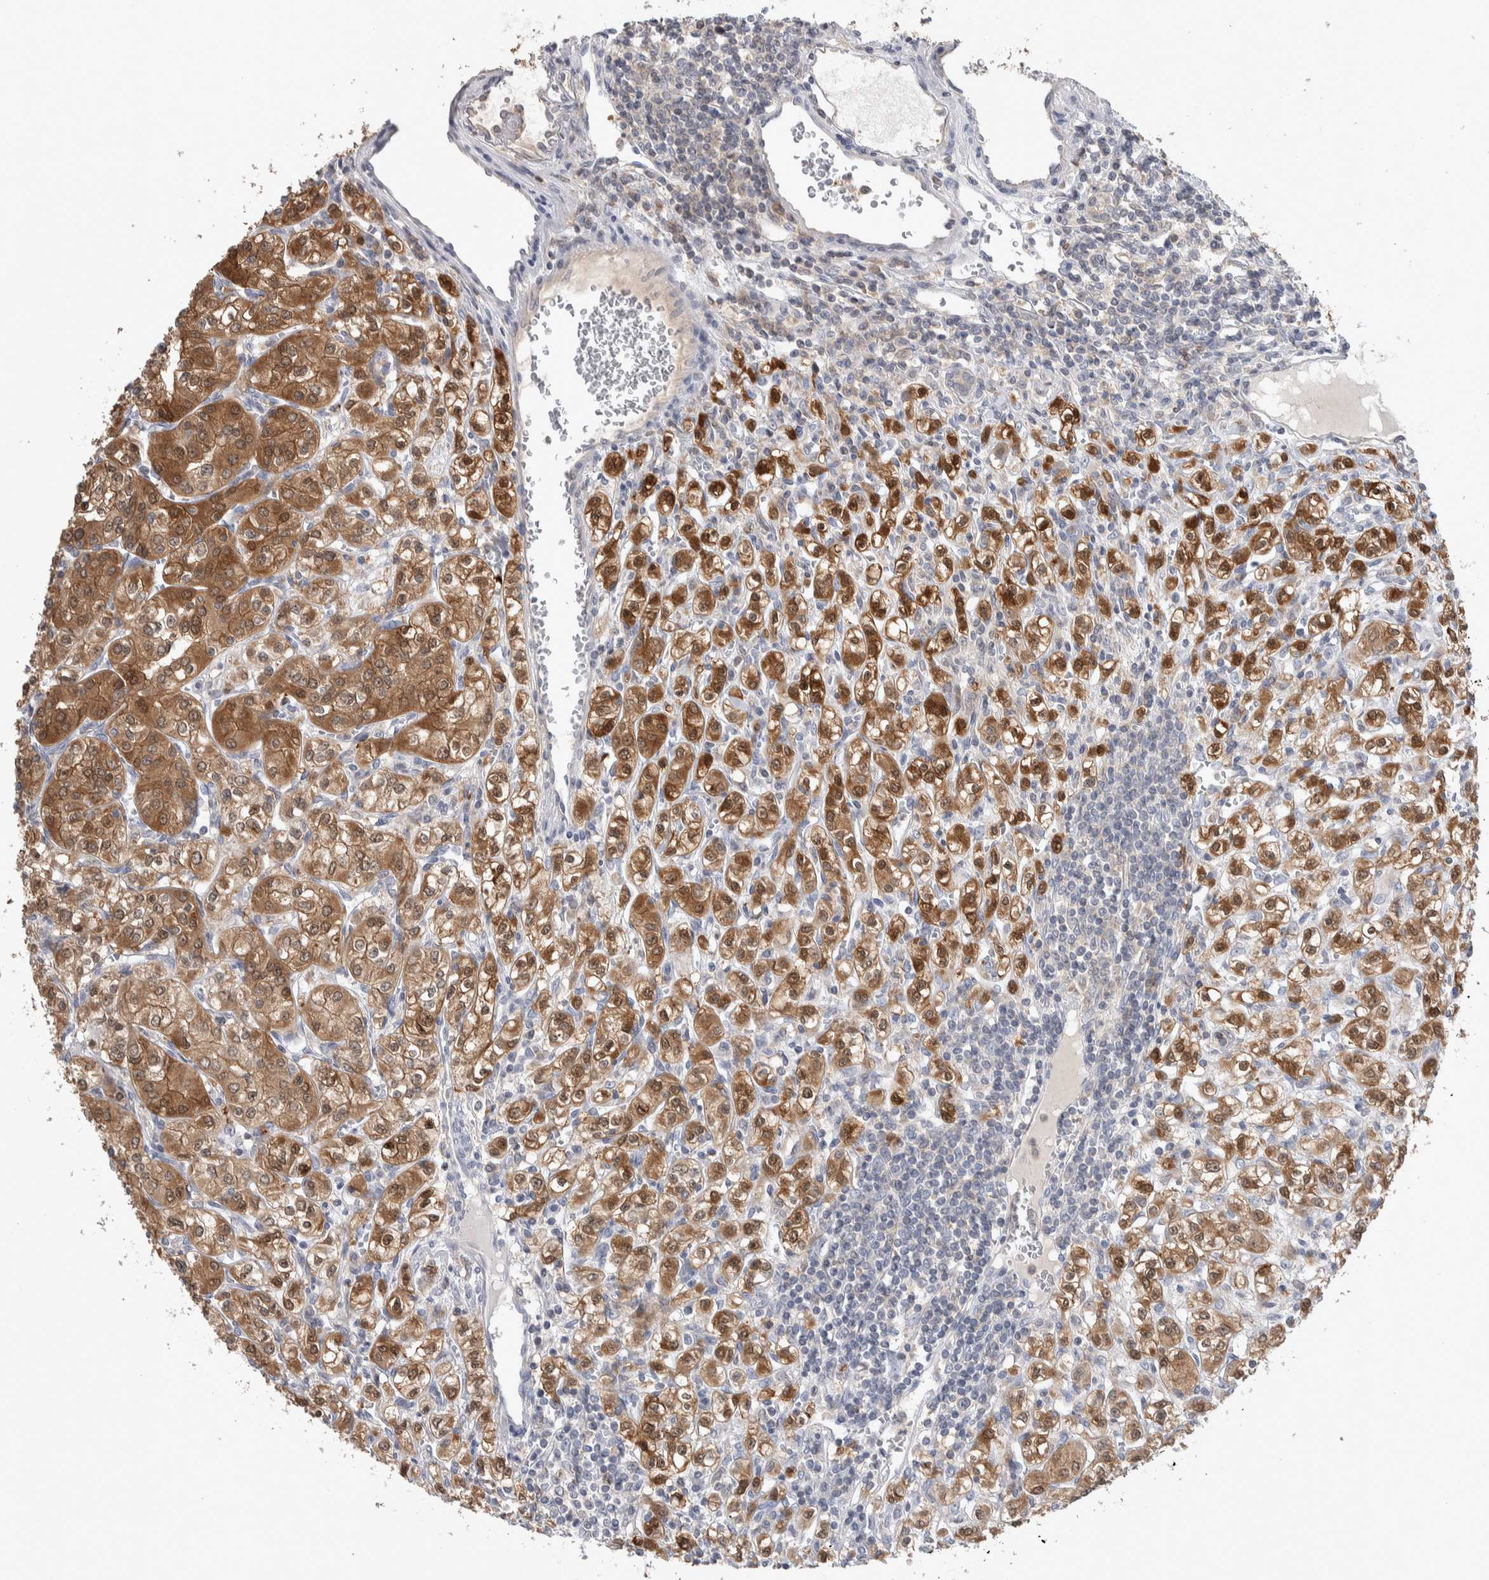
{"staining": {"intensity": "moderate", "quantity": ">75%", "location": "cytoplasmic/membranous,nuclear"}, "tissue": "renal cancer", "cell_type": "Tumor cells", "image_type": "cancer", "snomed": [{"axis": "morphology", "description": "Adenocarcinoma, NOS"}, {"axis": "topography", "description": "Kidney"}], "caption": "Immunohistochemical staining of renal adenocarcinoma demonstrates medium levels of moderate cytoplasmic/membranous and nuclear protein positivity in about >75% of tumor cells. The staining was performed using DAB to visualize the protein expression in brown, while the nuclei were stained in blue with hematoxylin (Magnification: 20x).", "gene": "HTATIP2", "patient": {"sex": "male", "age": 77}}